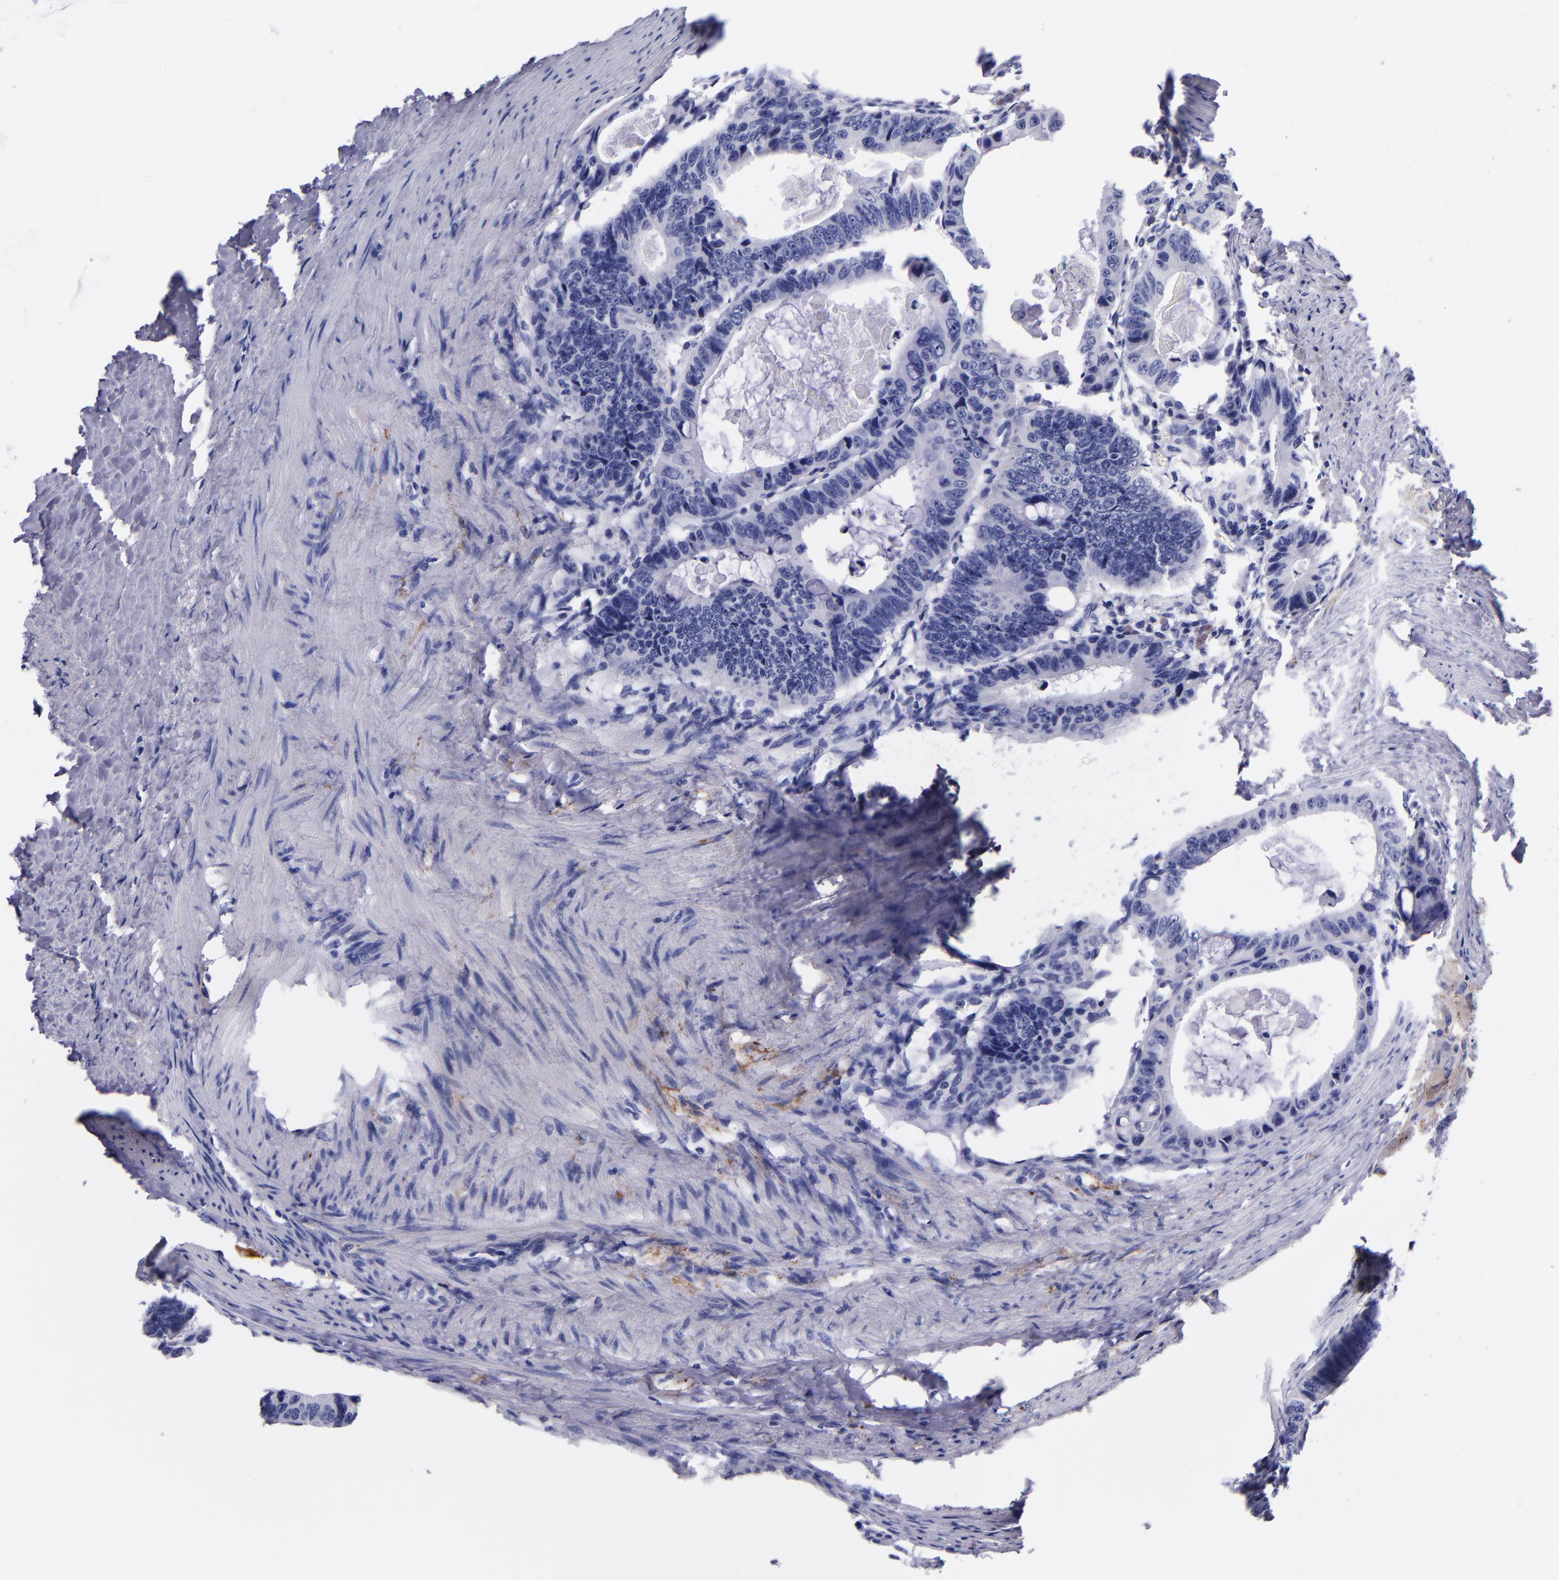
{"staining": {"intensity": "negative", "quantity": "none", "location": "none"}, "tissue": "colorectal cancer", "cell_type": "Tumor cells", "image_type": "cancer", "snomed": [{"axis": "morphology", "description": "Adenocarcinoma, NOS"}, {"axis": "topography", "description": "Colon"}], "caption": "Tumor cells show no significant protein staining in colorectal adenocarcinoma.", "gene": "SV2A", "patient": {"sex": "female", "age": 55}}